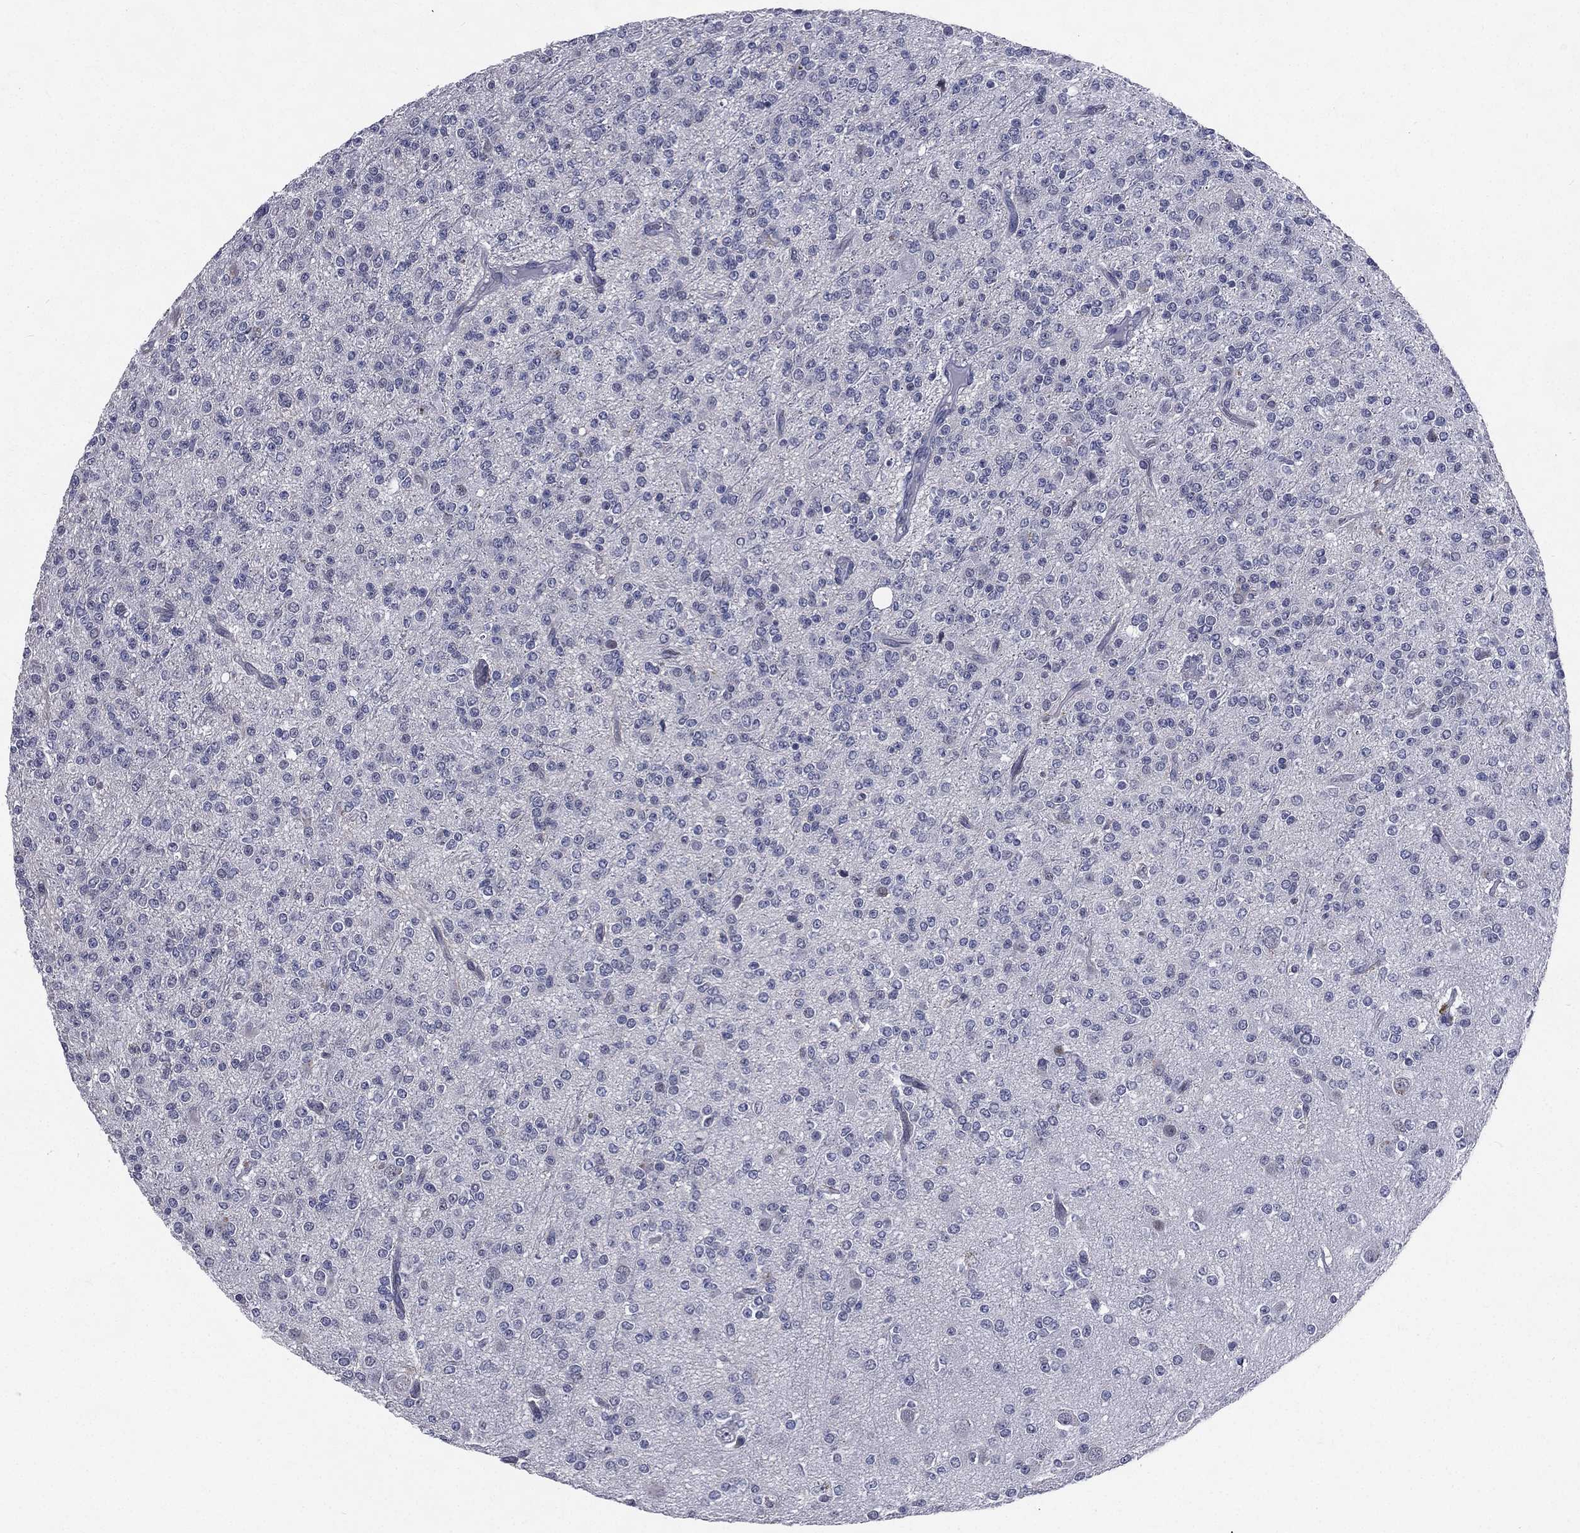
{"staining": {"intensity": "negative", "quantity": "none", "location": "none"}, "tissue": "glioma", "cell_type": "Tumor cells", "image_type": "cancer", "snomed": [{"axis": "morphology", "description": "Glioma, malignant, Low grade"}, {"axis": "topography", "description": "Brain"}], "caption": "This is an immunohistochemistry (IHC) image of human glioma. There is no staining in tumor cells.", "gene": "IFT27", "patient": {"sex": "male", "age": 27}}